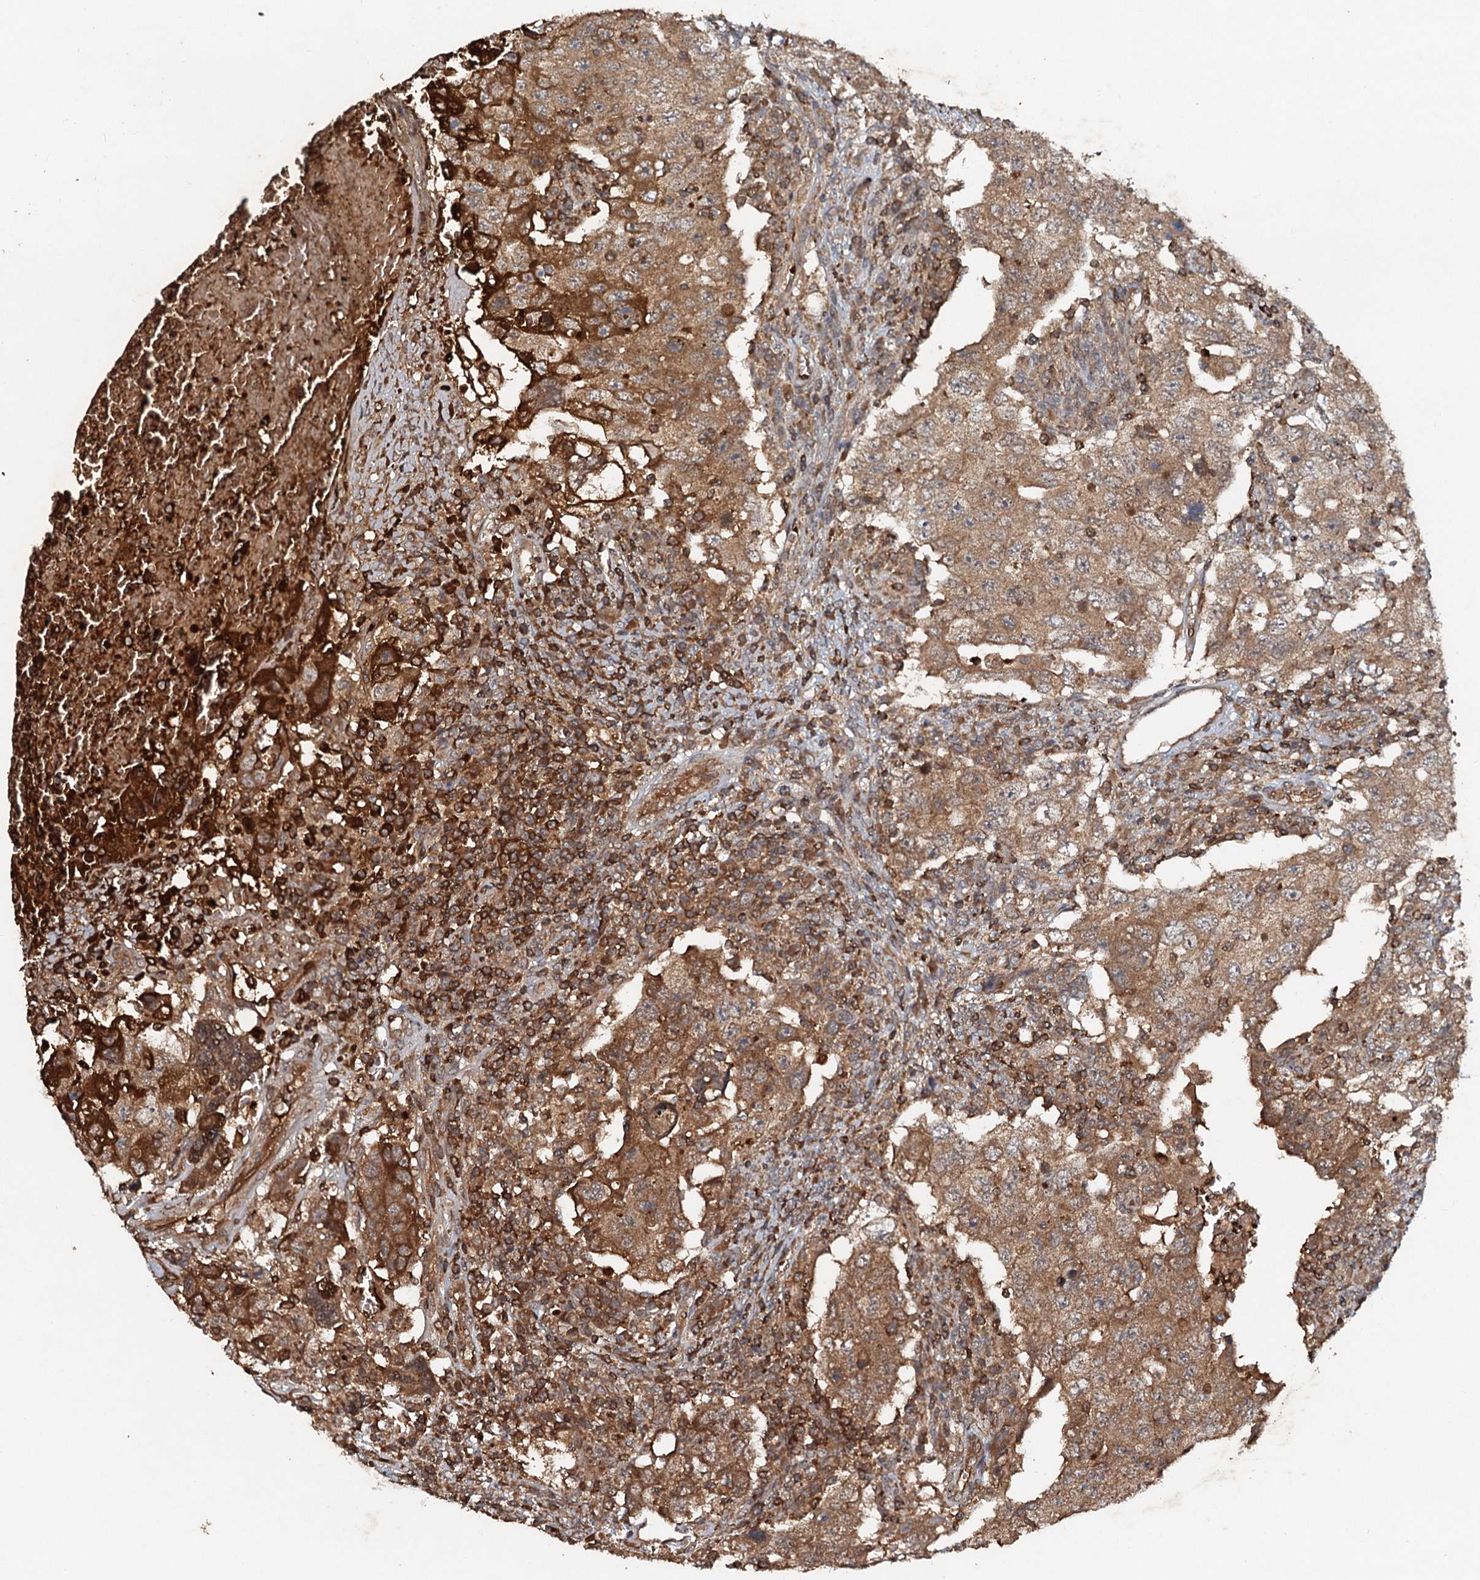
{"staining": {"intensity": "moderate", "quantity": ">75%", "location": "cytoplasmic/membranous"}, "tissue": "testis cancer", "cell_type": "Tumor cells", "image_type": "cancer", "snomed": [{"axis": "morphology", "description": "Carcinoma, Embryonal, NOS"}, {"axis": "topography", "description": "Testis"}], "caption": "DAB (3,3'-diaminobenzidine) immunohistochemical staining of testis embryonal carcinoma displays moderate cytoplasmic/membranous protein expression in approximately >75% of tumor cells.", "gene": "ADGRG3", "patient": {"sex": "male", "age": 26}}